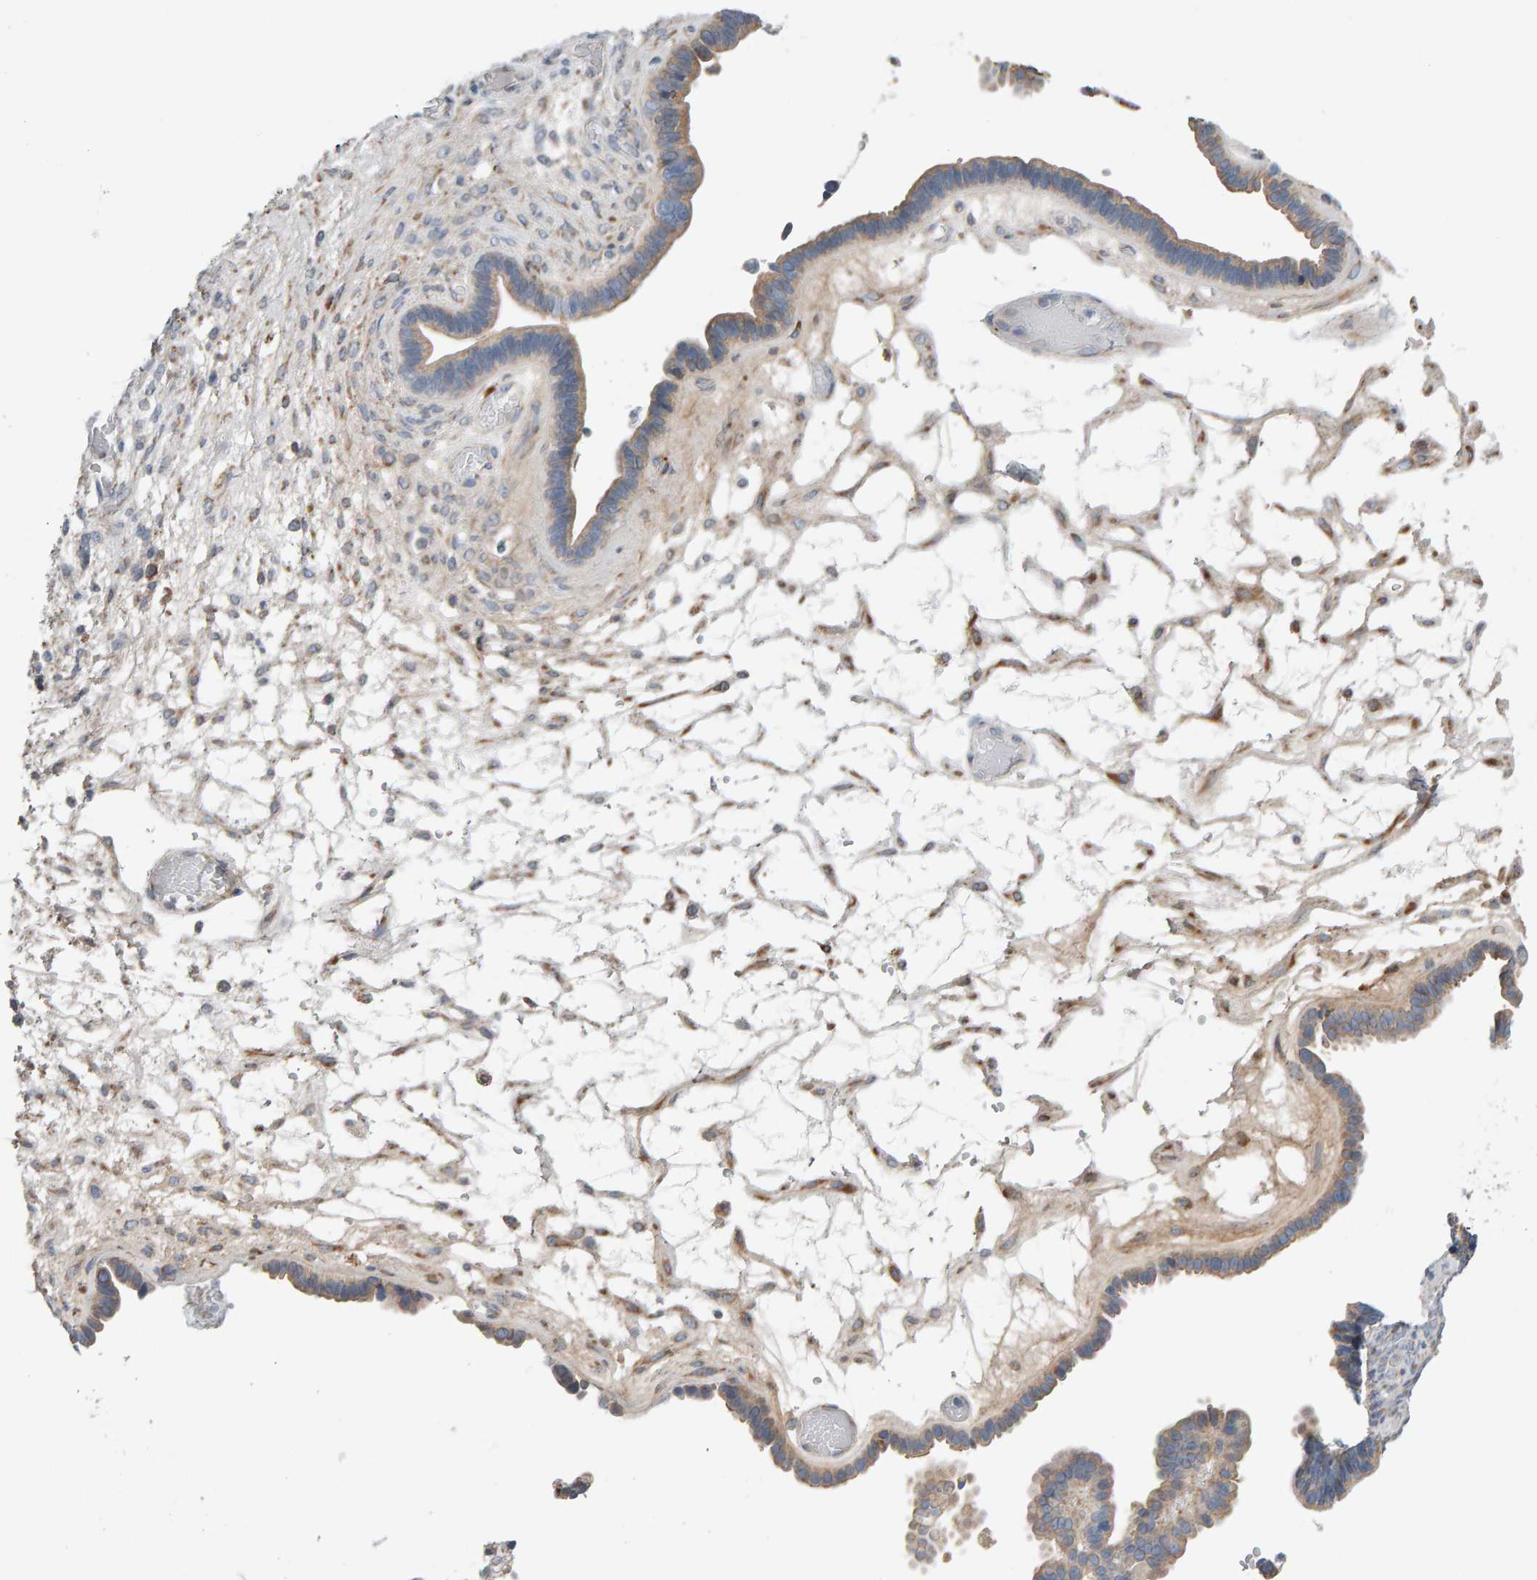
{"staining": {"intensity": "moderate", "quantity": "<25%", "location": "cytoplasmic/membranous"}, "tissue": "ovarian cancer", "cell_type": "Tumor cells", "image_type": "cancer", "snomed": [{"axis": "morphology", "description": "Cystadenocarcinoma, serous, NOS"}, {"axis": "topography", "description": "Ovary"}], "caption": "Protein expression analysis of ovarian cancer reveals moderate cytoplasmic/membranous positivity in about <25% of tumor cells. (Stains: DAB in brown, nuclei in blue, Microscopy: brightfield microscopy at high magnification).", "gene": "ENGASE", "patient": {"sex": "female", "age": 56}}